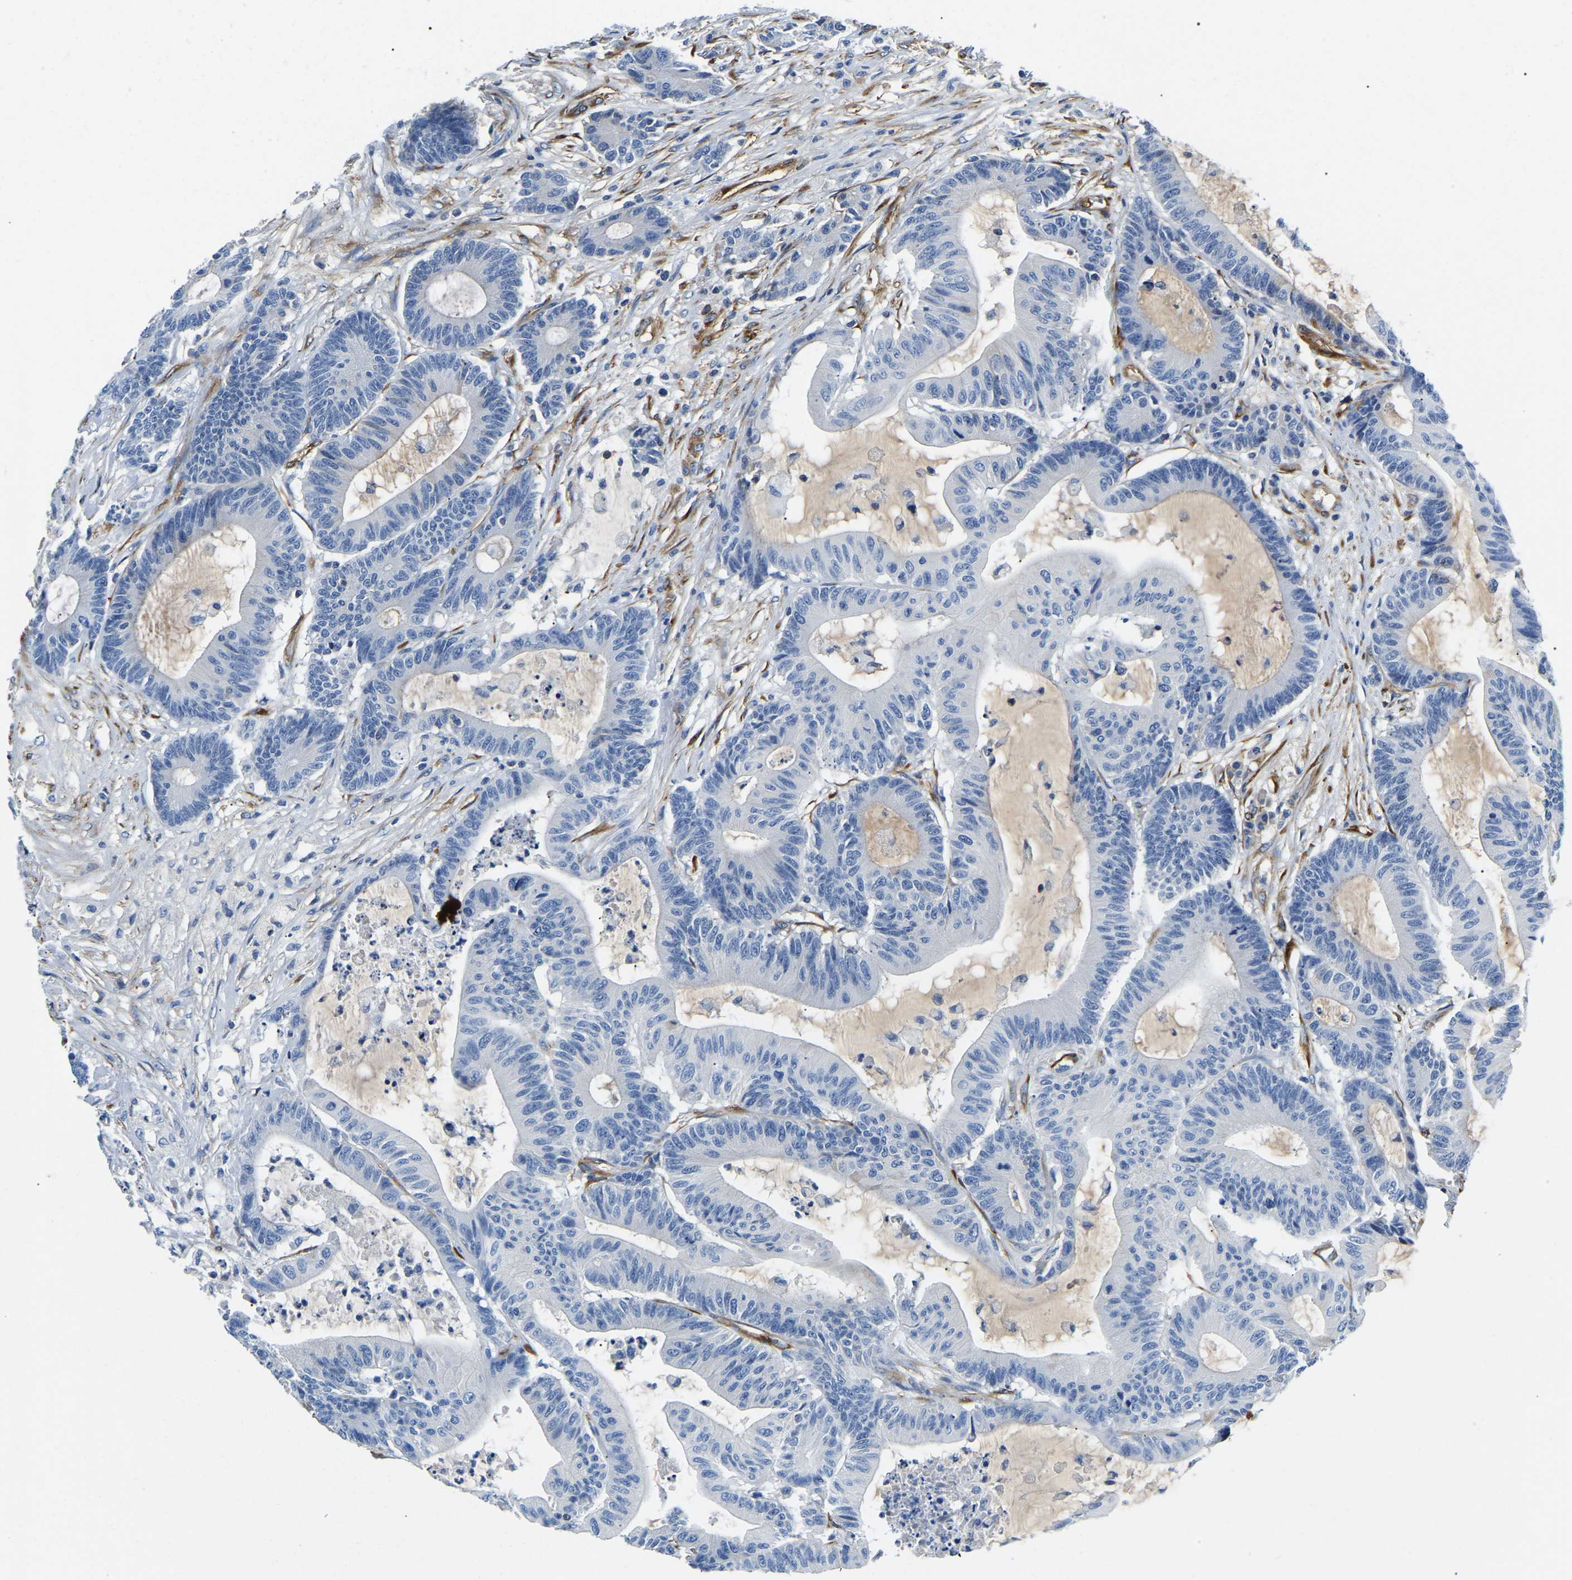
{"staining": {"intensity": "negative", "quantity": "none", "location": "none"}, "tissue": "colorectal cancer", "cell_type": "Tumor cells", "image_type": "cancer", "snomed": [{"axis": "morphology", "description": "Adenocarcinoma, NOS"}, {"axis": "topography", "description": "Colon"}], "caption": "High magnification brightfield microscopy of colorectal cancer (adenocarcinoma) stained with DAB (3,3'-diaminobenzidine) (brown) and counterstained with hematoxylin (blue): tumor cells show no significant staining. The staining was performed using DAB (3,3'-diaminobenzidine) to visualize the protein expression in brown, while the nuclei were stained in blue with hematoxylin (Magnification: 20x).", "gene": "DUSP8", "patient": {"sex": "female", "age": 84}}